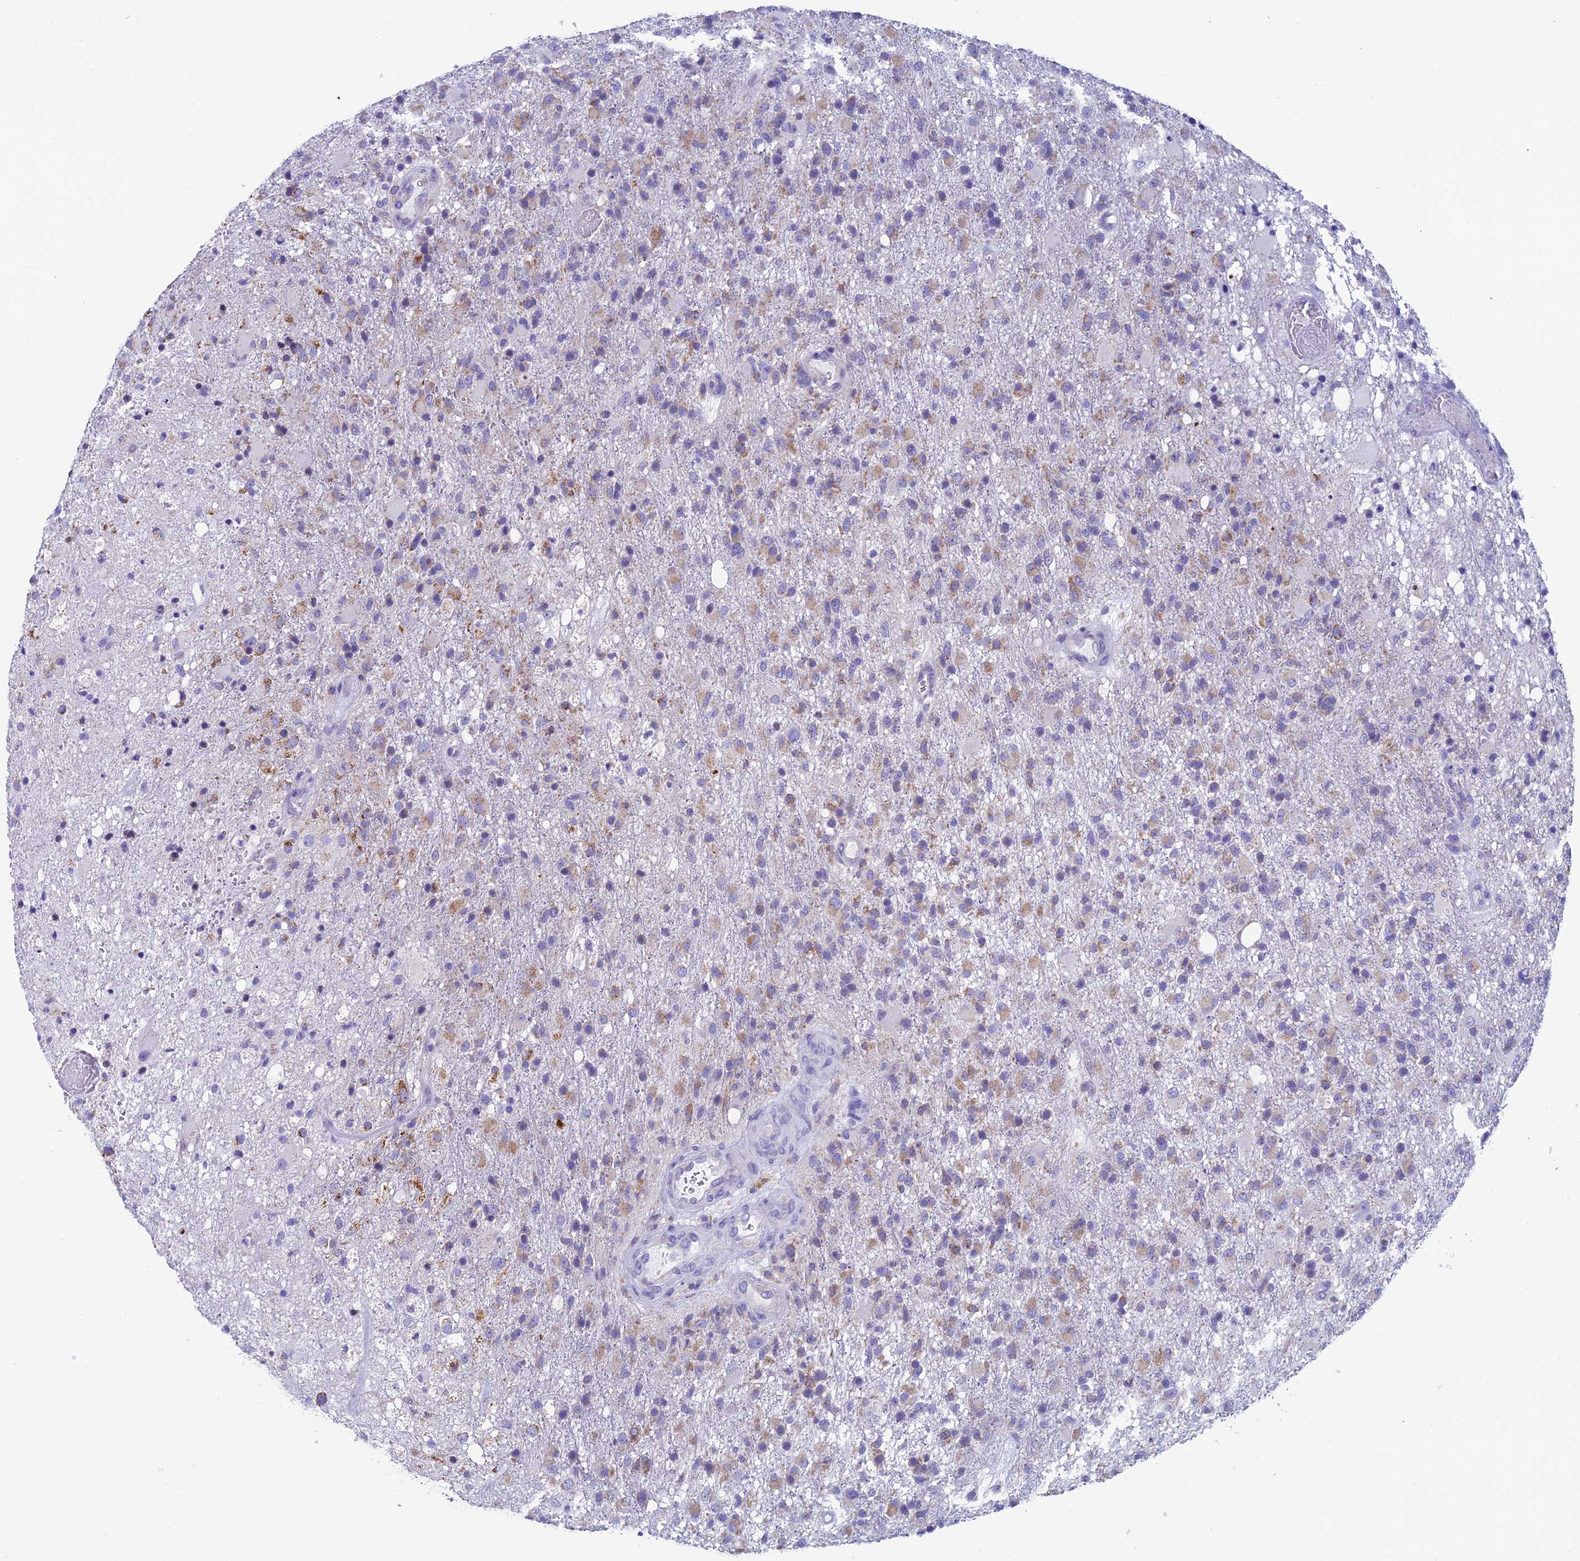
{"staining": {"intensity": "weak", "quantity": "25%-75%", "location": "cytoplasmic/membranous"}, "tissue": "glioma", "cell_type": "Tumor cells", "image_type": "cancer", "snomed": [{"axis": "morphology", "description": "Glioma, malignant, High grade"}, {"axis": "topography", "description": "Brain"}], "caption": "This is an image of immunohistochemistry staining of high-grade glioma (malignant), which shows weak expression in the cytoplasmic/membranous of tumor cells.", "gene": "REEP4", "patient": {"sex": "female", "age": 74}}